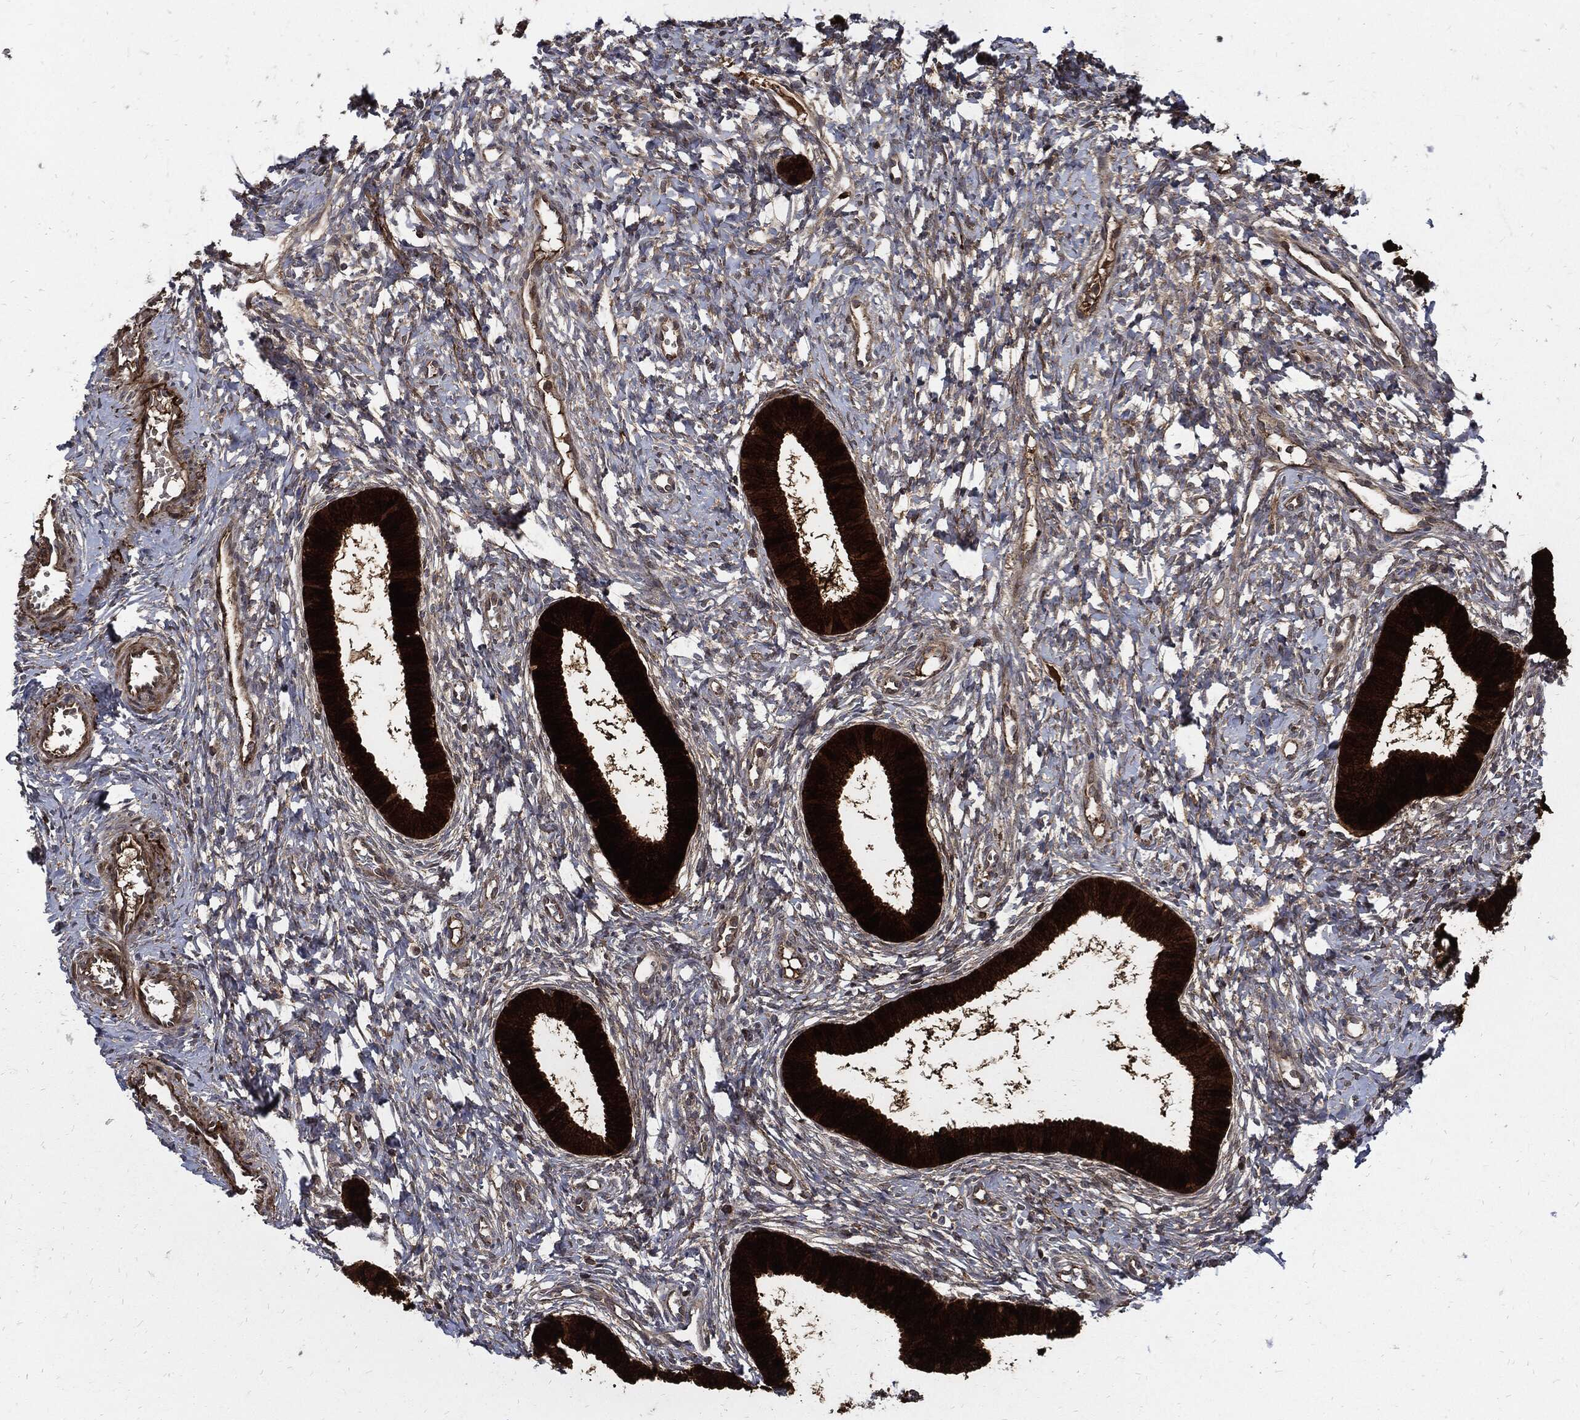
{"staining": {"intensity": "strong", "quantity": ">75%", "location": "cytoplasmic/membranous"}, "tissue": "cervix", "cell_type": "Glandular cells", "image_type": "normal", "snomed": [{"axis": "morphology", "description": "Normal tissue, NOS"}, {"axis": "topography", "description": "Cervix"}], "caption": "Strong cytoplasmic/membranous expression for a protein is identified in approximately >75% of glandular cells of unremarkable cervix using IHC.", "gene": "CLU", "patient": {"sex": "female", "age": 39}}